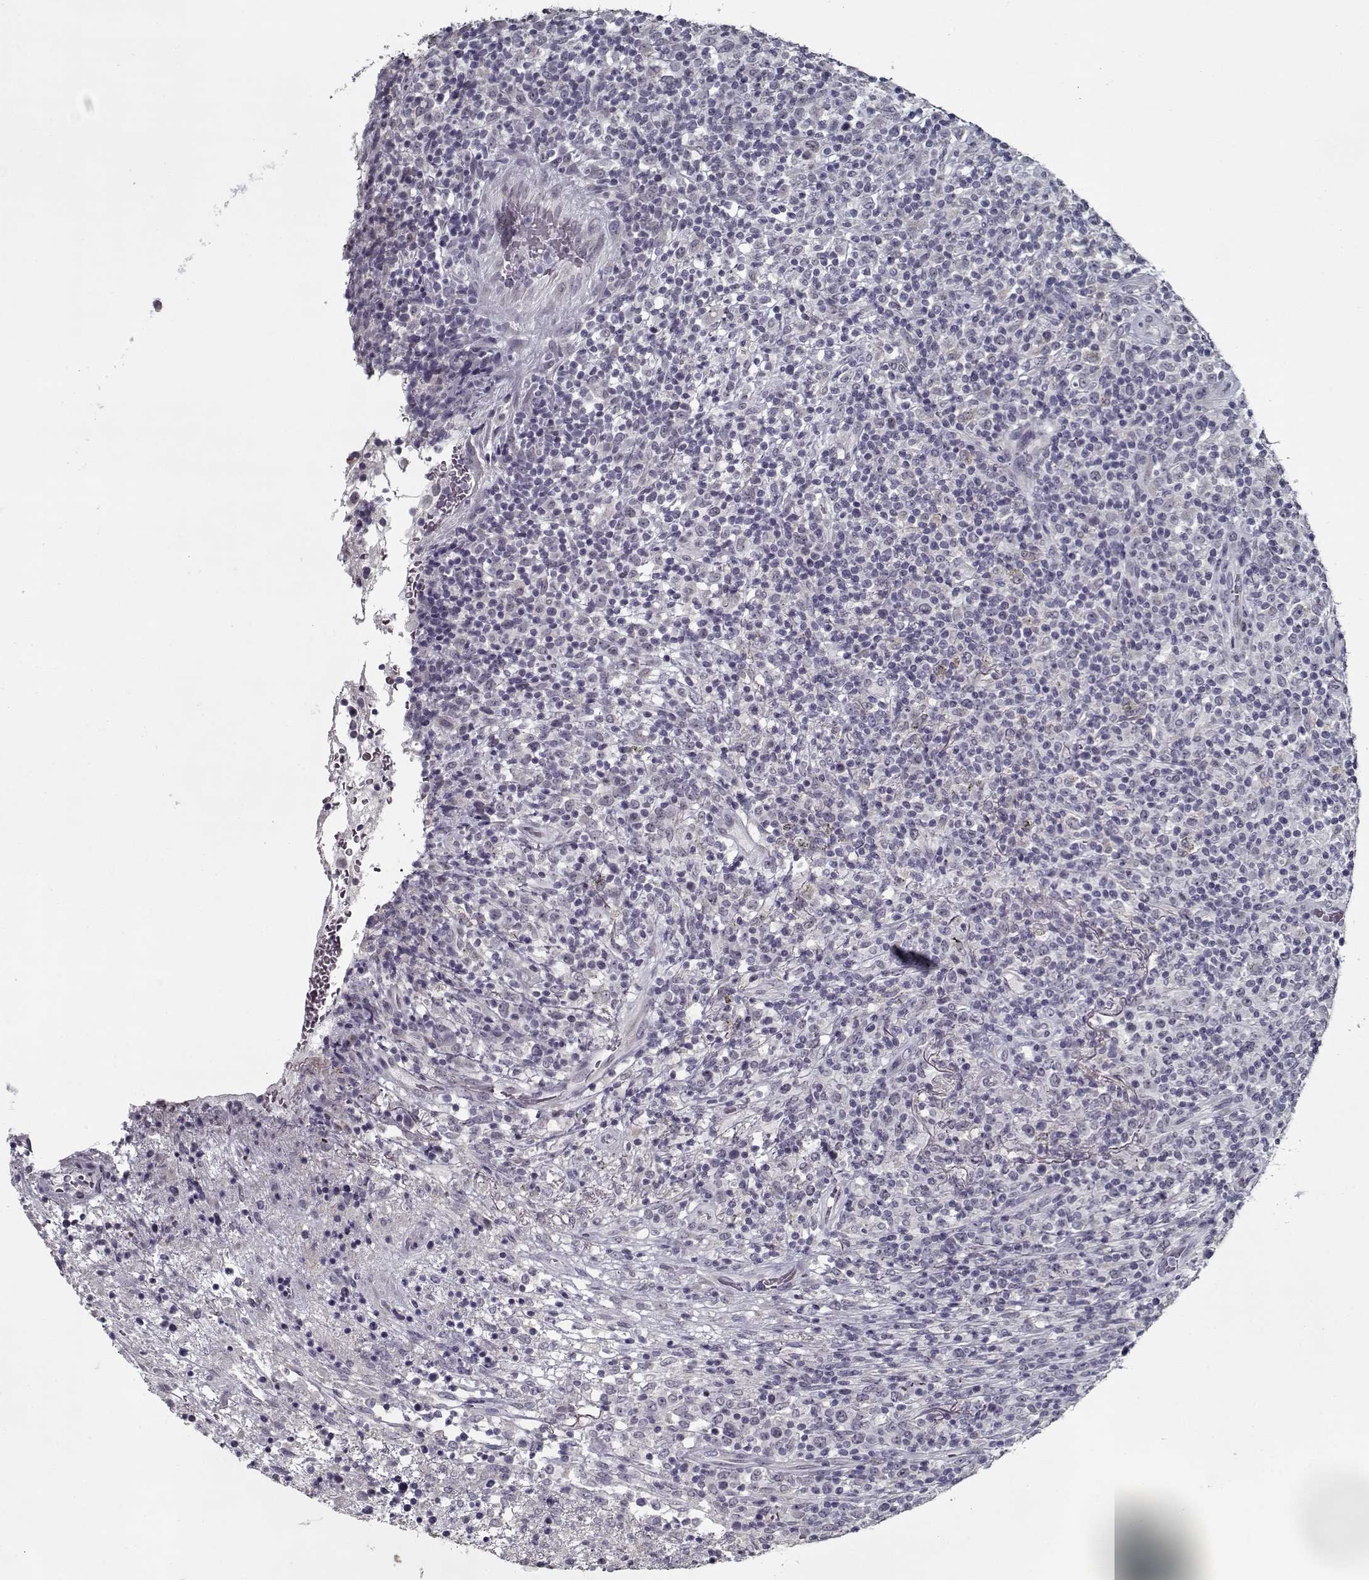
{"staining": {"intensity": "negative", "quantity": "none", "location": "none"}, "tissue": "lymphoma", "cell_type": "Tumor cells", "image_type": "cancer", "snomed": [{"axis": "morphology", "description": "Malignant lymphoma, non-Hodgkin's type, High grade"}, {"axis": "topography", "description": "Lung"}], "caption": "This is an IHC histopathology image of malignant lymphoma, non-Hodgkin's type (high-grade). There is no positivity in tumor cells.", "gene": "SEC16B", "patient": {"sex": "male", "age": 79}}